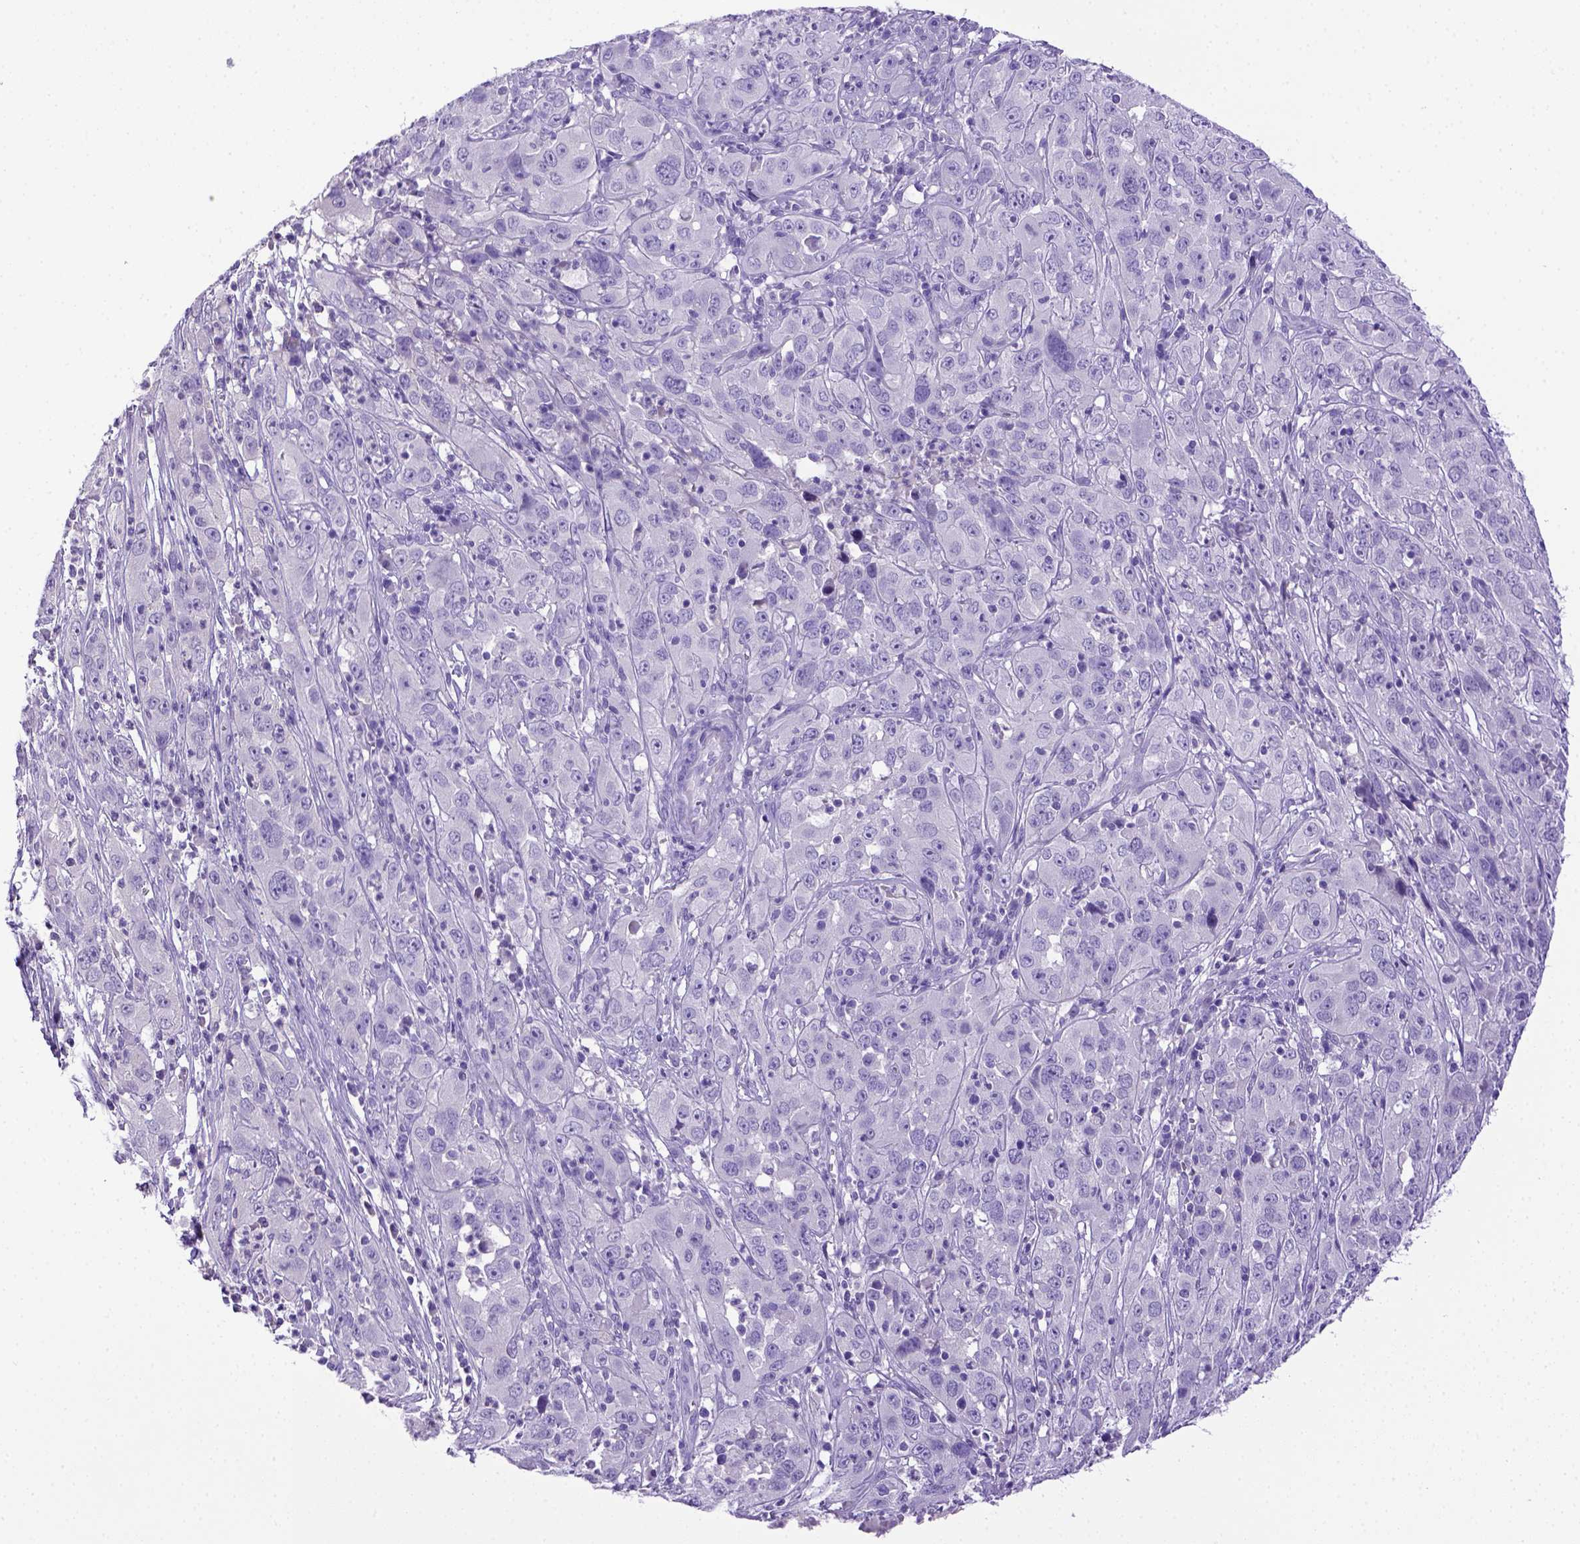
{"staining": {"intensity": "negative", "quantity": "none", "location": "none"}, "tissue": "cervical cancer", "cell_type": "Tumor cells", "image_type": "cancer", "snomed": [{"axis": "morphology", "description": "Squamous cell carcinoma, NOS"}, {"axis": "topography", "description": "Cervix"}], "caption": "Immunohistochemical staining of human cervical cancer (squamous cell carcinoma) demonstrates no significant expression in tumor cells.", "gene": "ITIH4", "patient": {"sex": "female", "age": 32}}